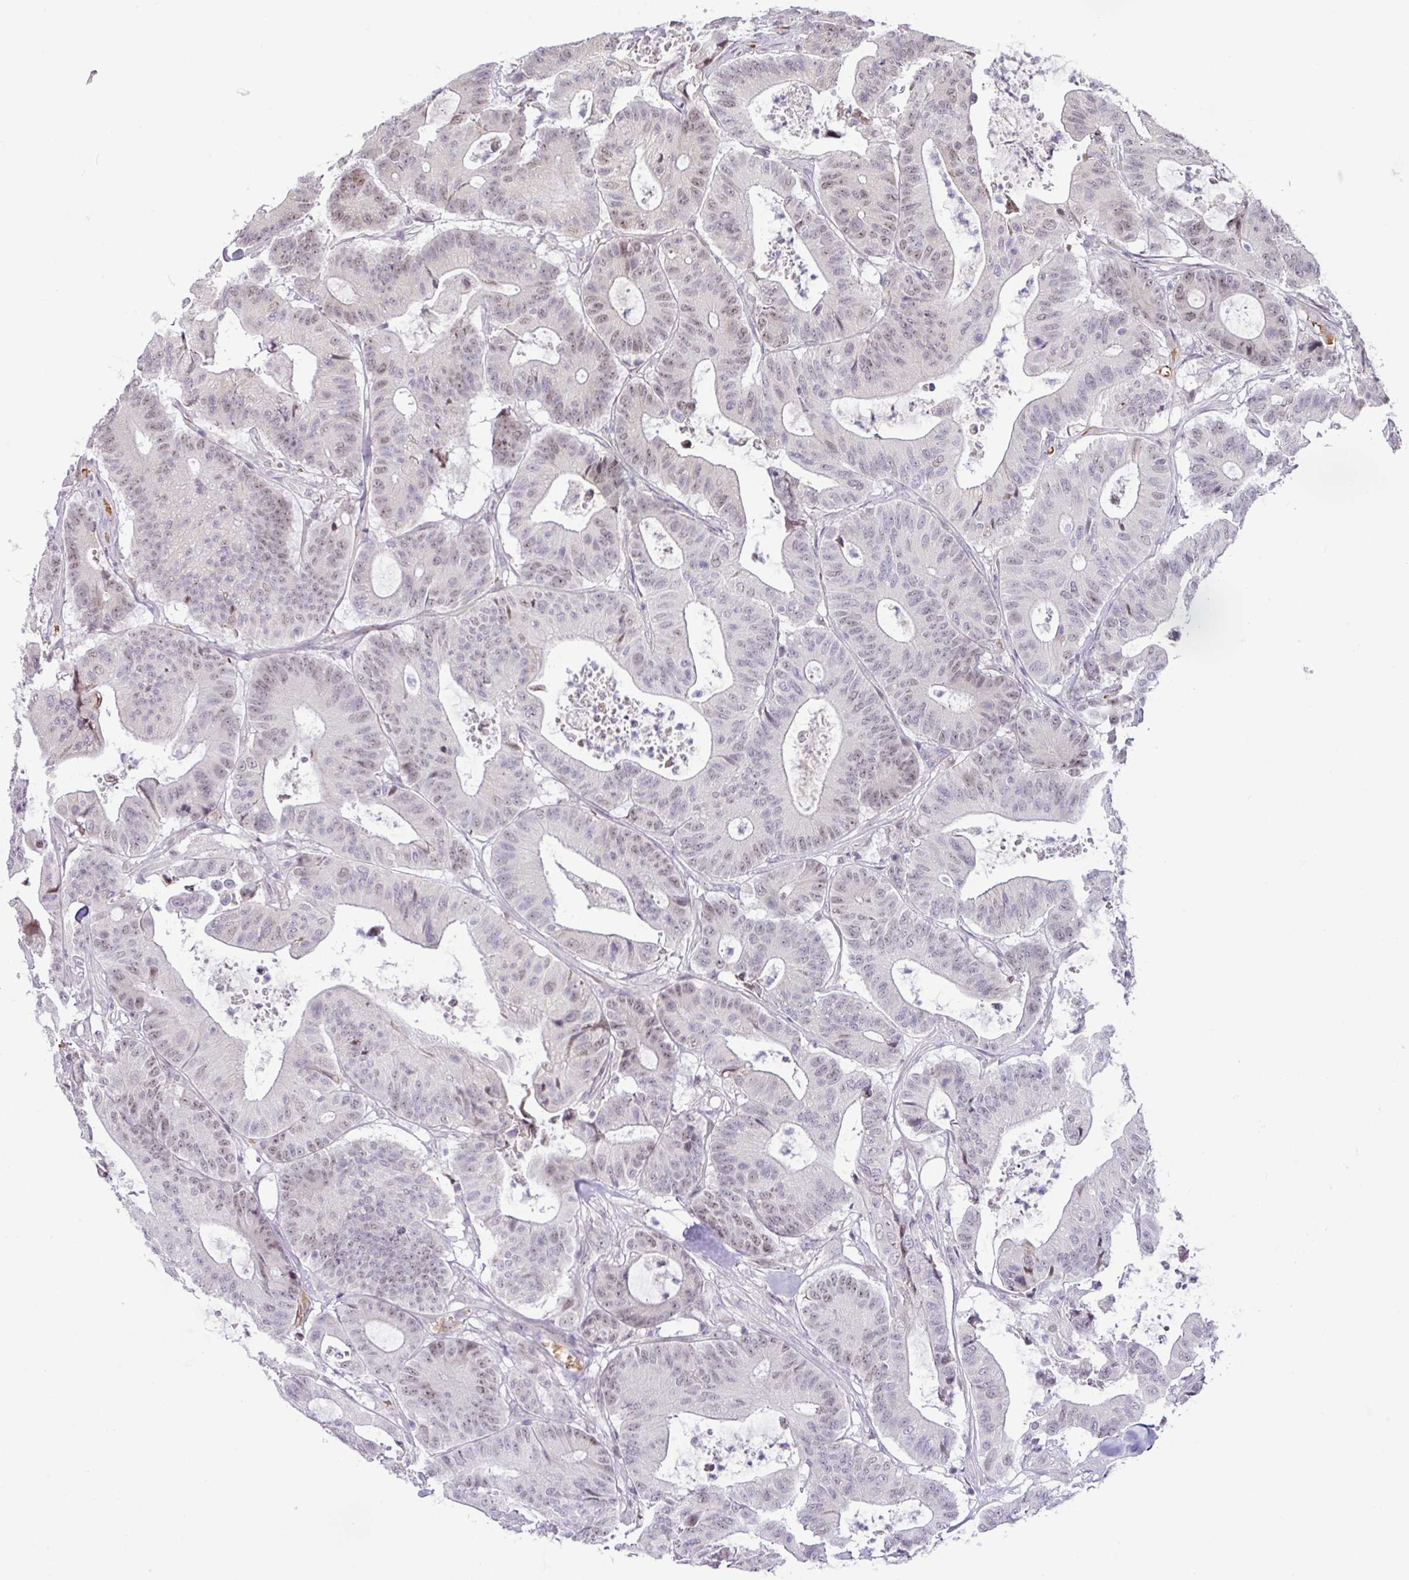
{"staining": {"intensity": "moderate", "quantity": "25%-75%", "location": "nuclear"}, "tissue": "colorectal cancer", "cell_type": "Tumor cells", "image_type": "cancer", "snomed": [{"axis": "morphology", "description": "Adenocarcinoma, NOS"}, {"axis": "topography", "description": "Colon"}], "caption": "High-power microscopy captured an immunohistochemistry photomicrograph of colorectal cancer (adenocarcinoma), revealing moderate nuclear expression in approximately 25%-75% of tumor cells. The staining was performed using DAB (3,3'-diaminobenzidine) to visualize the protein expression in brown, while the nuclei were stained in blue with hematoxylin (Magnification: 20x).", "gene": "PARP2", "patient": {"sex": "female", "age": 84}}